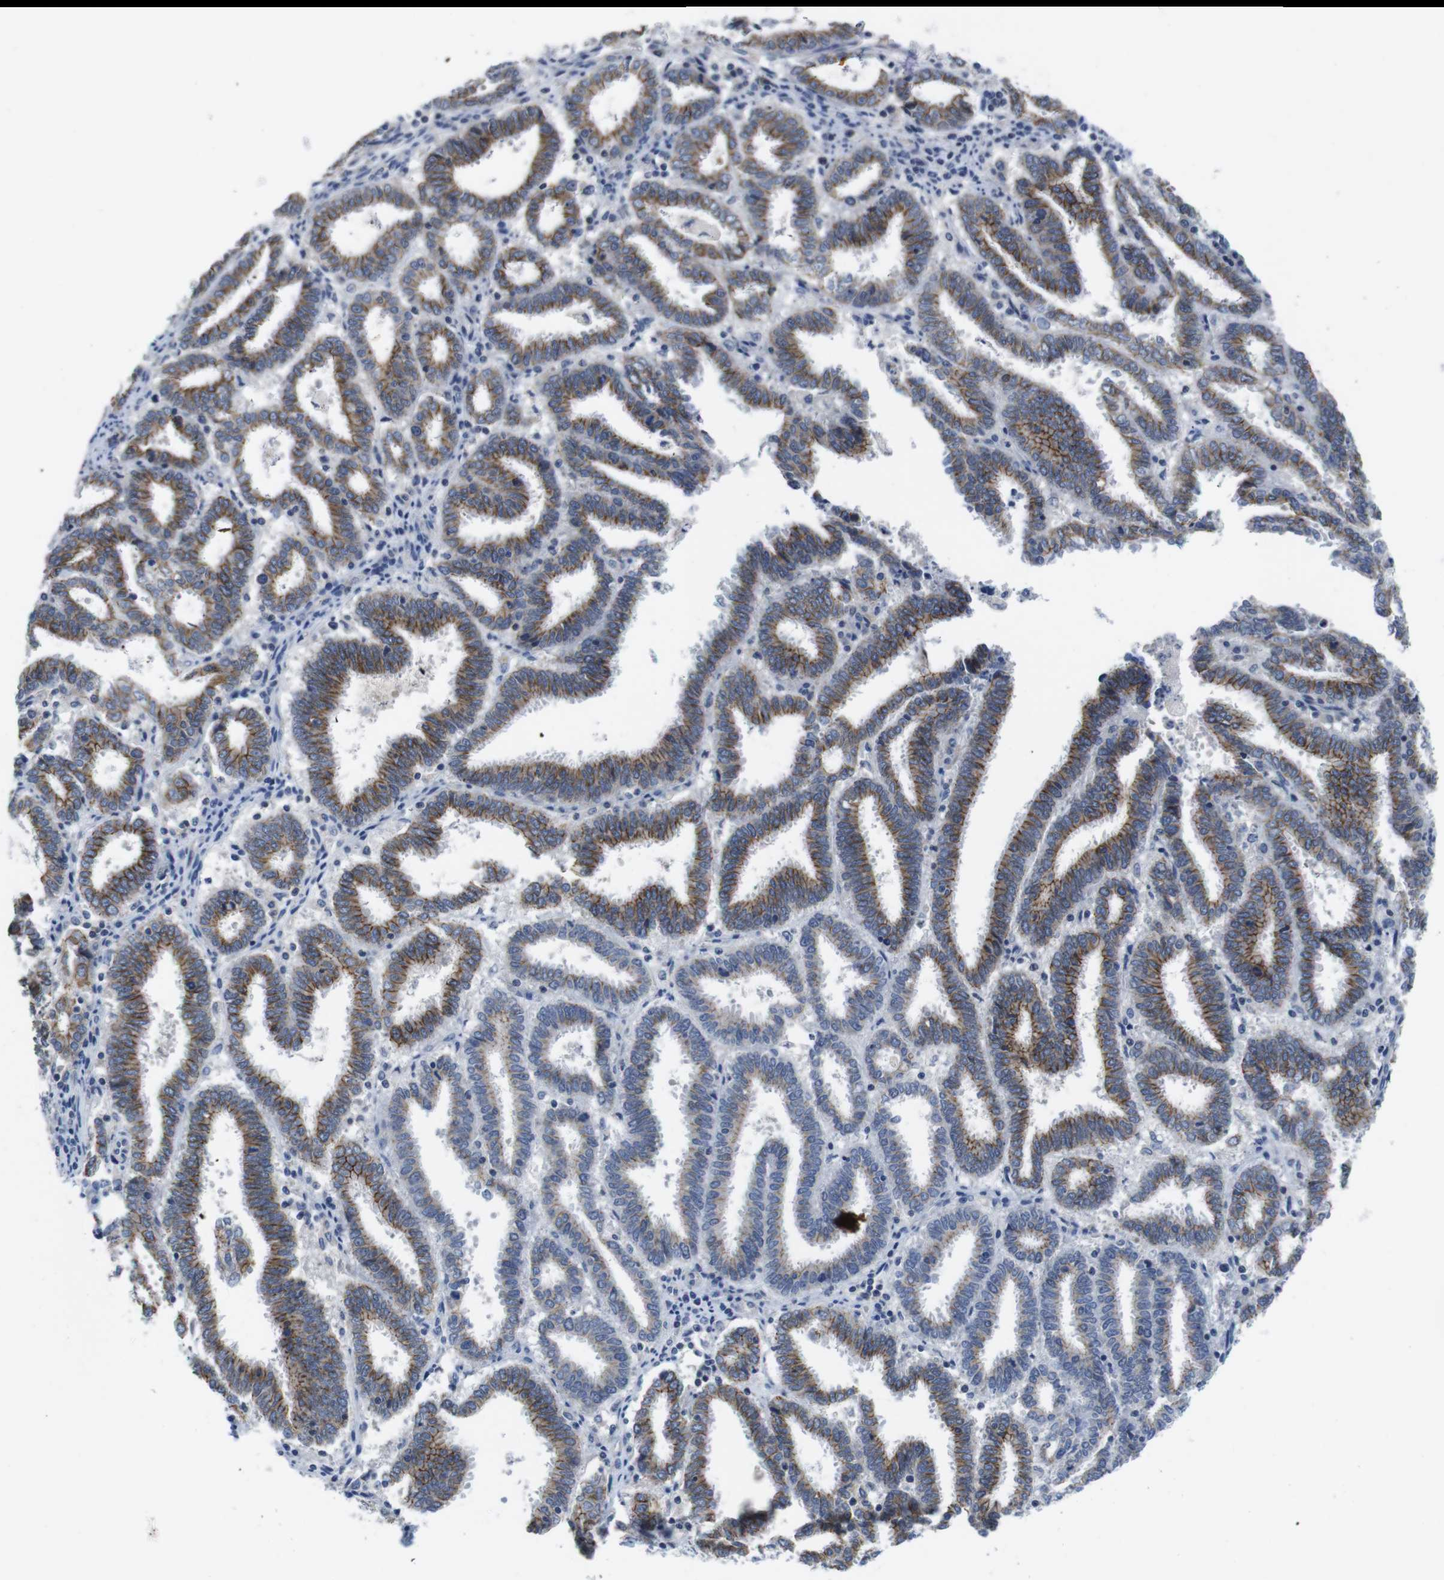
{"staining": {"intensity": "moderate", "quantity": ">75%", "location": "cytoplasmic/membranous"}, "tissue": "endometrial cancer", "cell_type": "Tumor cells", "image_type": "cancer", "snomed": [{"axis": "morphology", "description": "Adenocarcinoma, NOS"}, {"axis": "topography", "description": "Uterus"}], "caption": "Protein expression by IHC displays moderate cytoplasmic/membranous expression in approximately >75% of tumor cells in endometrial cancer (adenocarcinoma). (IHC, brightfield microscopy, high magnification).", "gene": "SCRIB", "patient": {"sex": "female", "age": 83}}